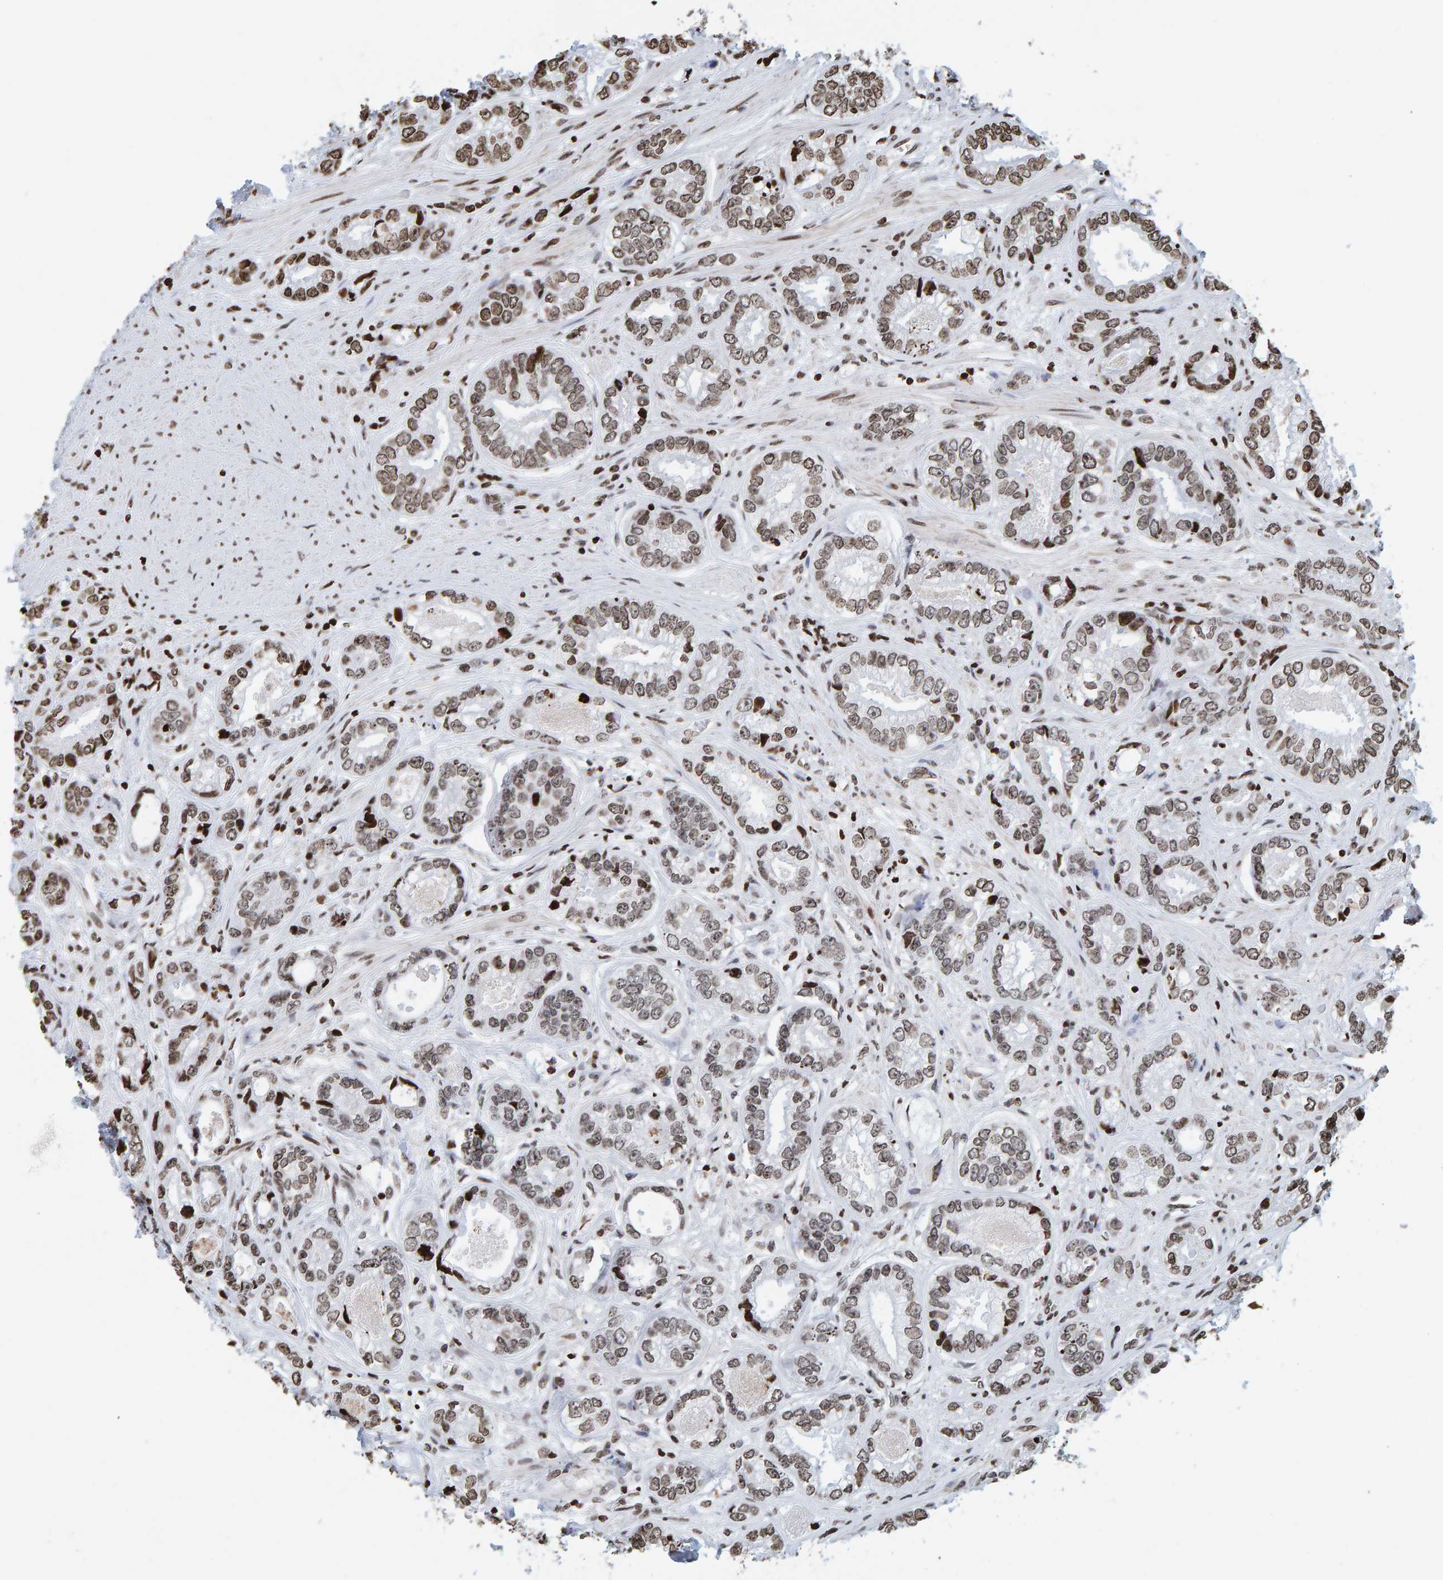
{"staining": {"intensity": "moderate", "quantity": ">75%", "location": "nuclear"}, "tissue": "prostate cancer", "cell_type": "Tumor cells", "image_type": "cancer", "snomed": [{"axis": "morphology", "description": "Adenocarcinoma, High grade"}, {"axis": "topography", "description": "Prostate"}], "caption": "This image reveals prostate high-grade adenocarcinoma stained with IHC to label a protein in brown. The nuclear of tumor cells show moderate positivity for the protein. Nuclei are counter-stained blue.", "gene": "BRF2", "patient": {"sex": "male", "age": 61}}